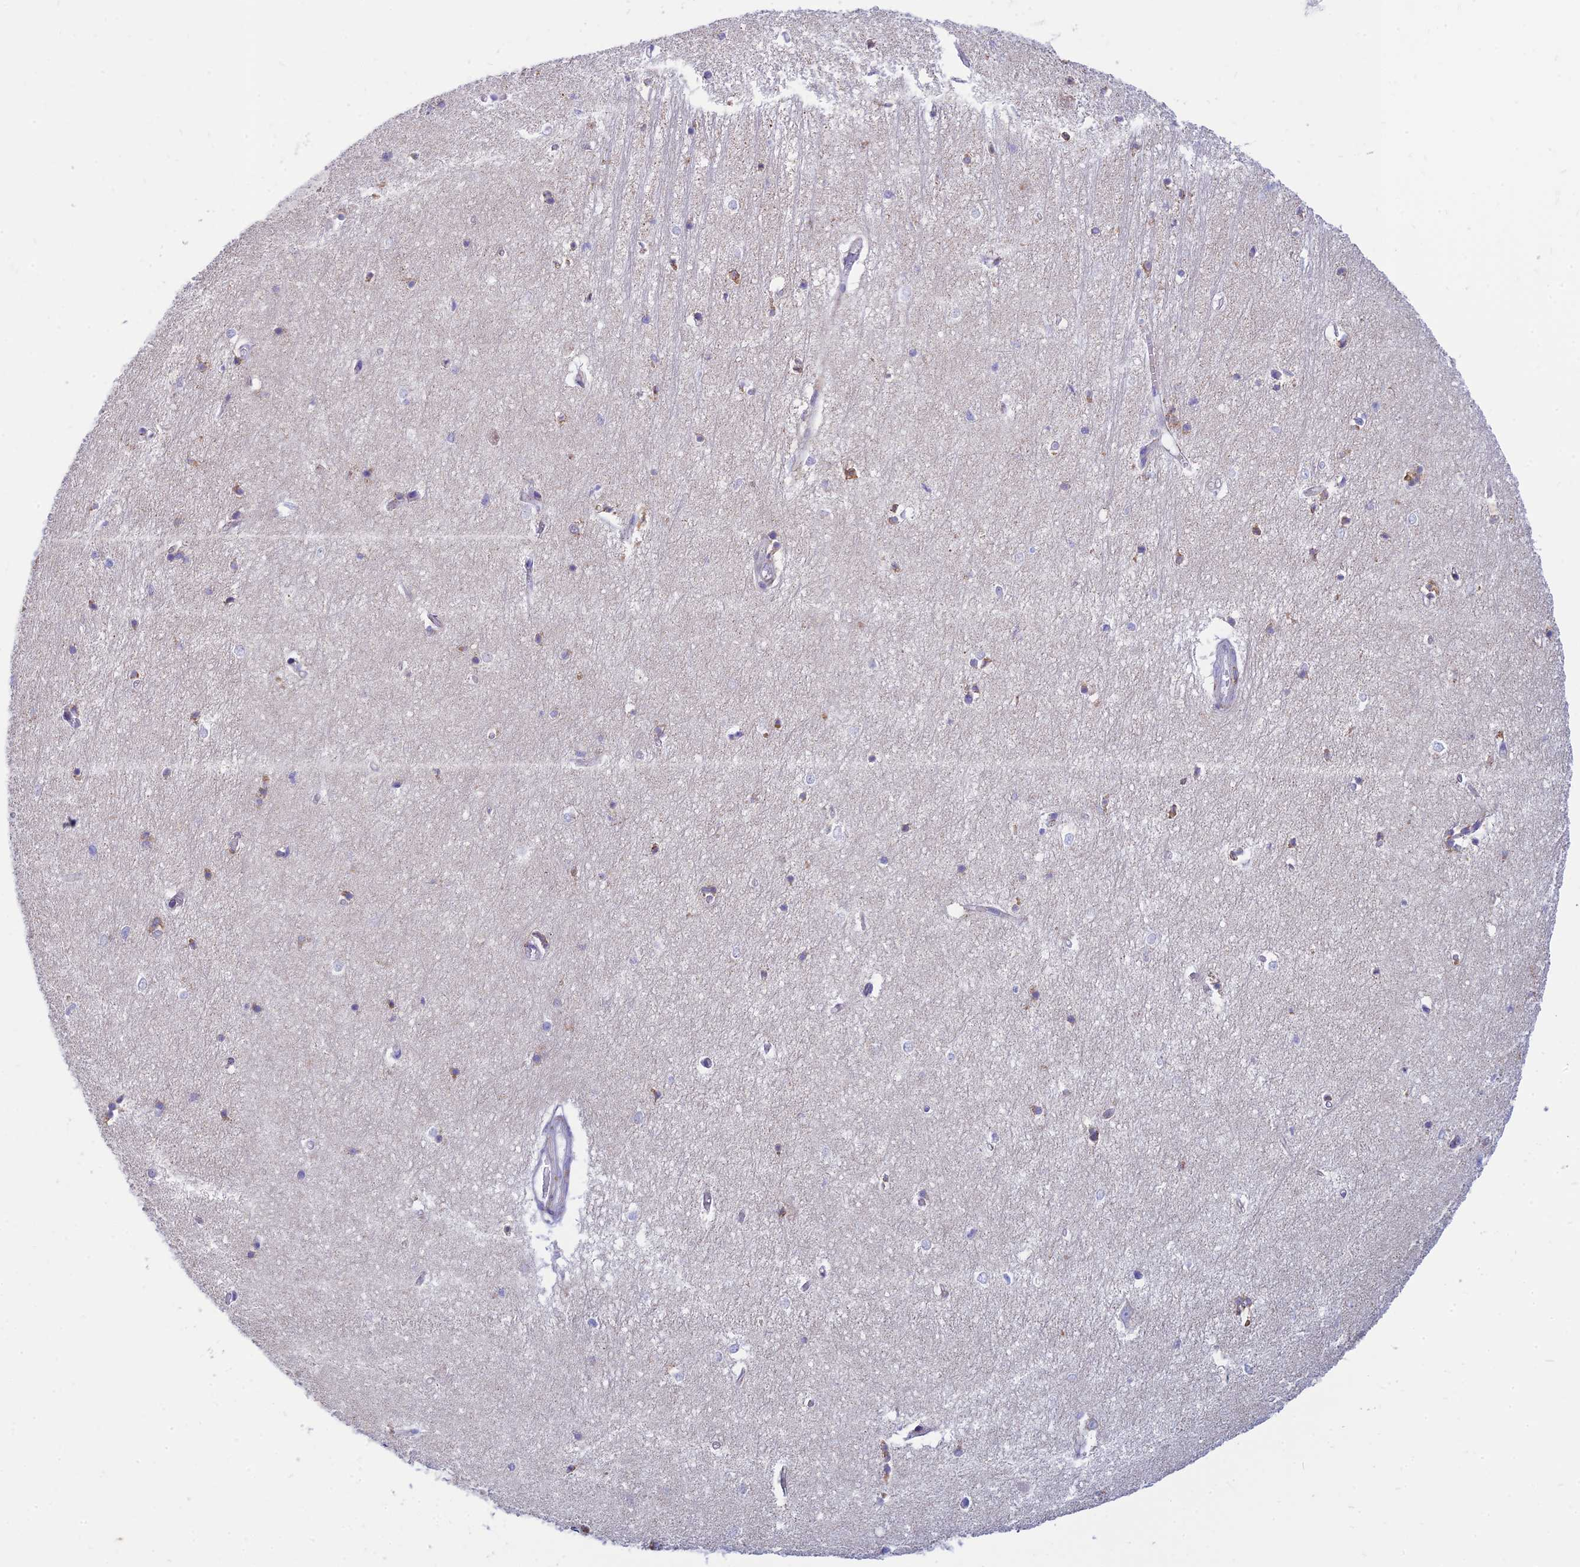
{"staining": {"intensity": "weak", "quantity": "<25%", "location": "cytoplasmic/membranous"}, "tissue": "hippocampus", "cell_type": "Glial cells", "image_type": "normal", "snomed": [{"axis": "morphology", "description": "Normal tissue, NOS"}, {"axis": "topography", "description": "Hippocampus"}], "caption": "DAB immunohistochemical staining of unremarkable hippocampus displays no significant positivity in glial cells.", "gene": "PACC1", "patient": {"sex": "female", "age": 64}}